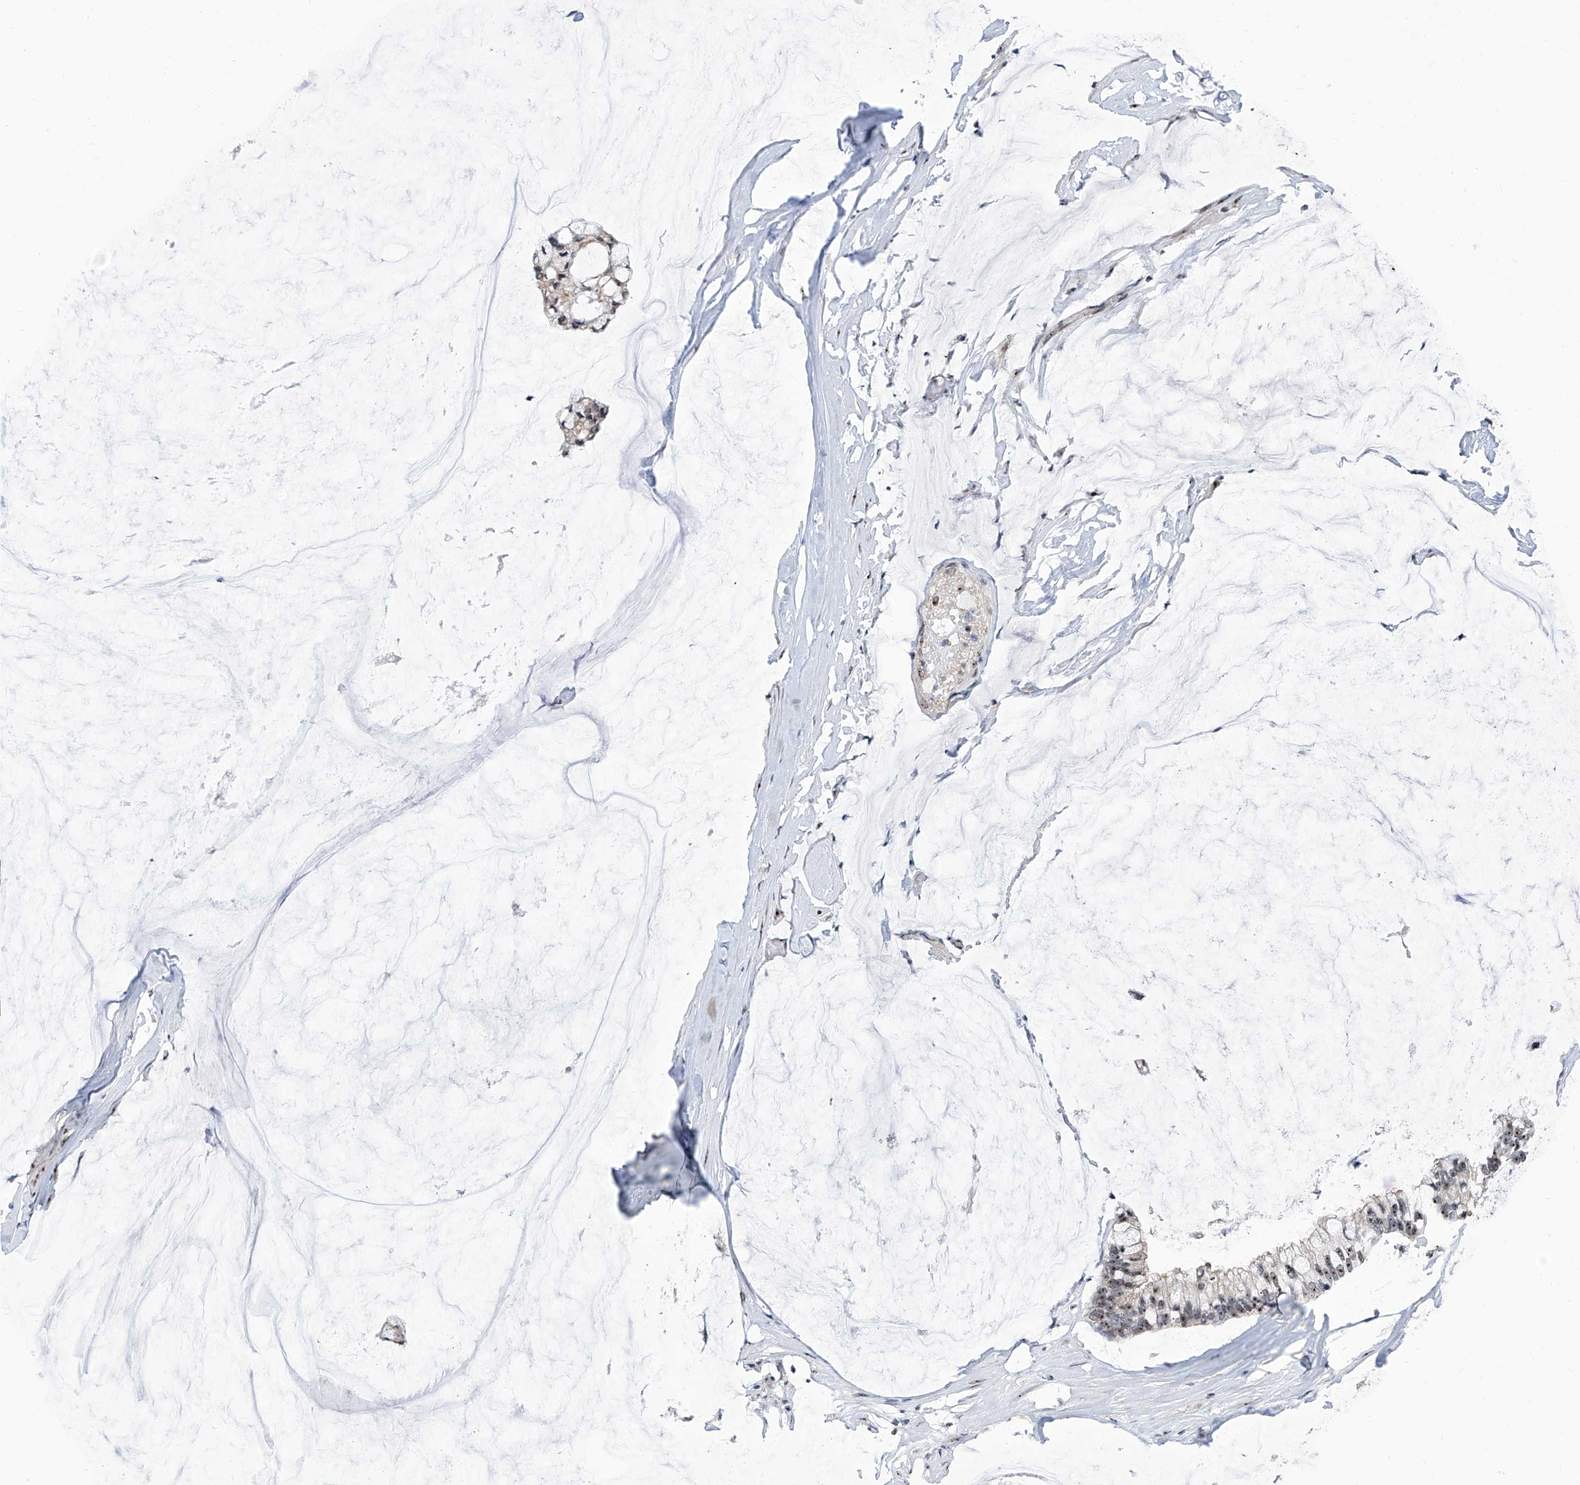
{"staining": {"intensity": "moderate", "quantity": ">75%", "location": "nuclear"}, "tissue": "ovarian cancer", "cell_type": "Tumor cells", "image_type": "cancer", "snomed": [{"axis": "morphology", "description": "Cystadenocarcinoma, mucinous, NOS"}, {"axis": "topography", "description": "Ovary"}], "caption": "Ovarian cancer (mucinous cystadenocarcinoma) stained for a protein (brown) shows moderate nuclear positive positivity in about >75% of tumor cells.", "gene": "CMTR1", "patient": {"sex": "female", "age": 39}}